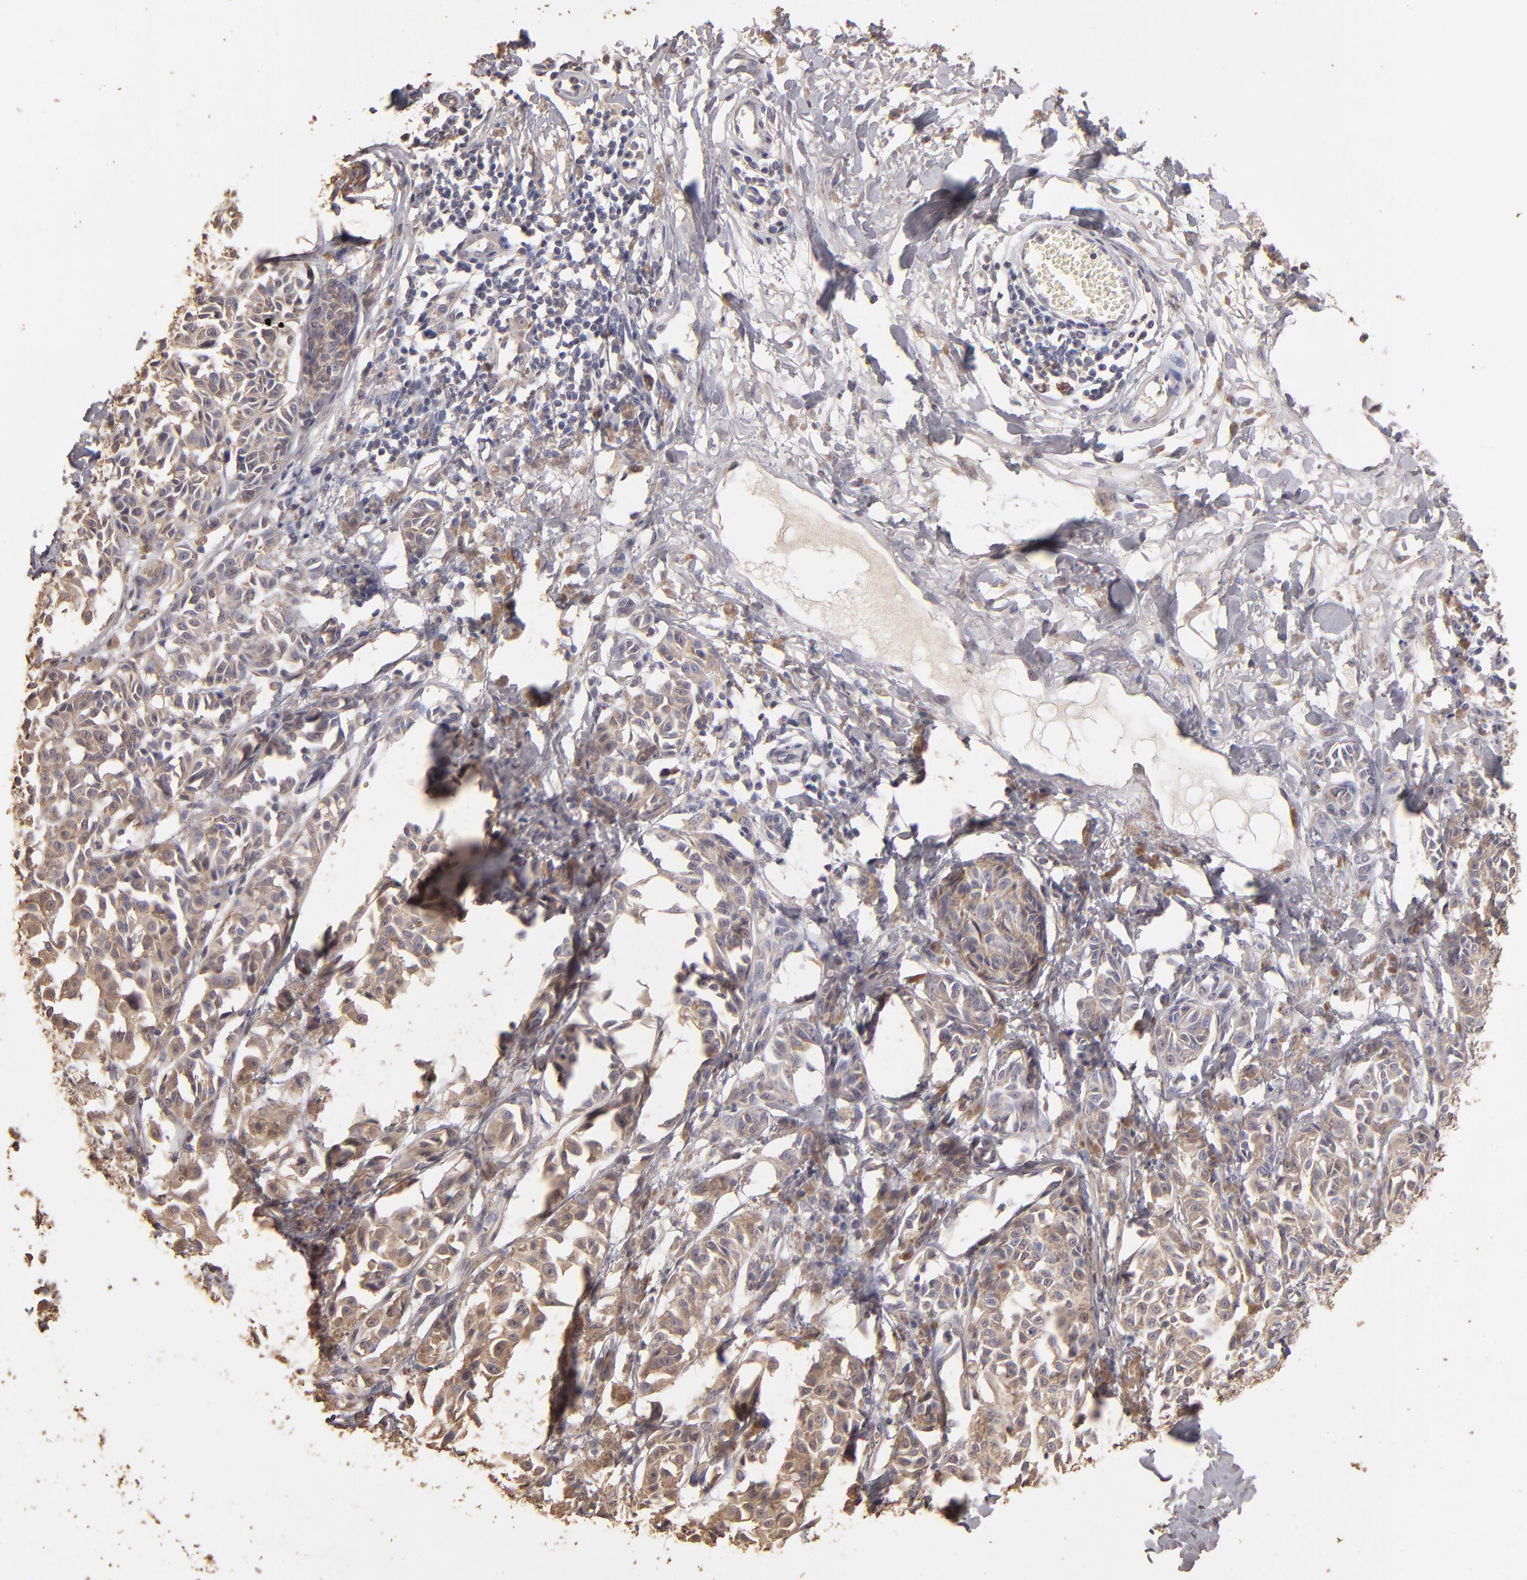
{"staining": {"intensity": "weak", "quantity": ">75%", "location": "cytoplasmic/membranous"}, "tissue": "melanoma", "cell_type": "Tumor cells", "image_type": "cancer", "snomed": [{"axis": "morphology", "description": "Malignant melanoma, NOS"}, {"axis": "topography", "description": "Skin"}], "caption": "Protein staining by immunohistochemistry displays weak cytoplasmic/membranous expression in about >75% of tumor cells in melanoma.", "gene": "OPHN1", "patient": {"sex": "male", "age": 76}}